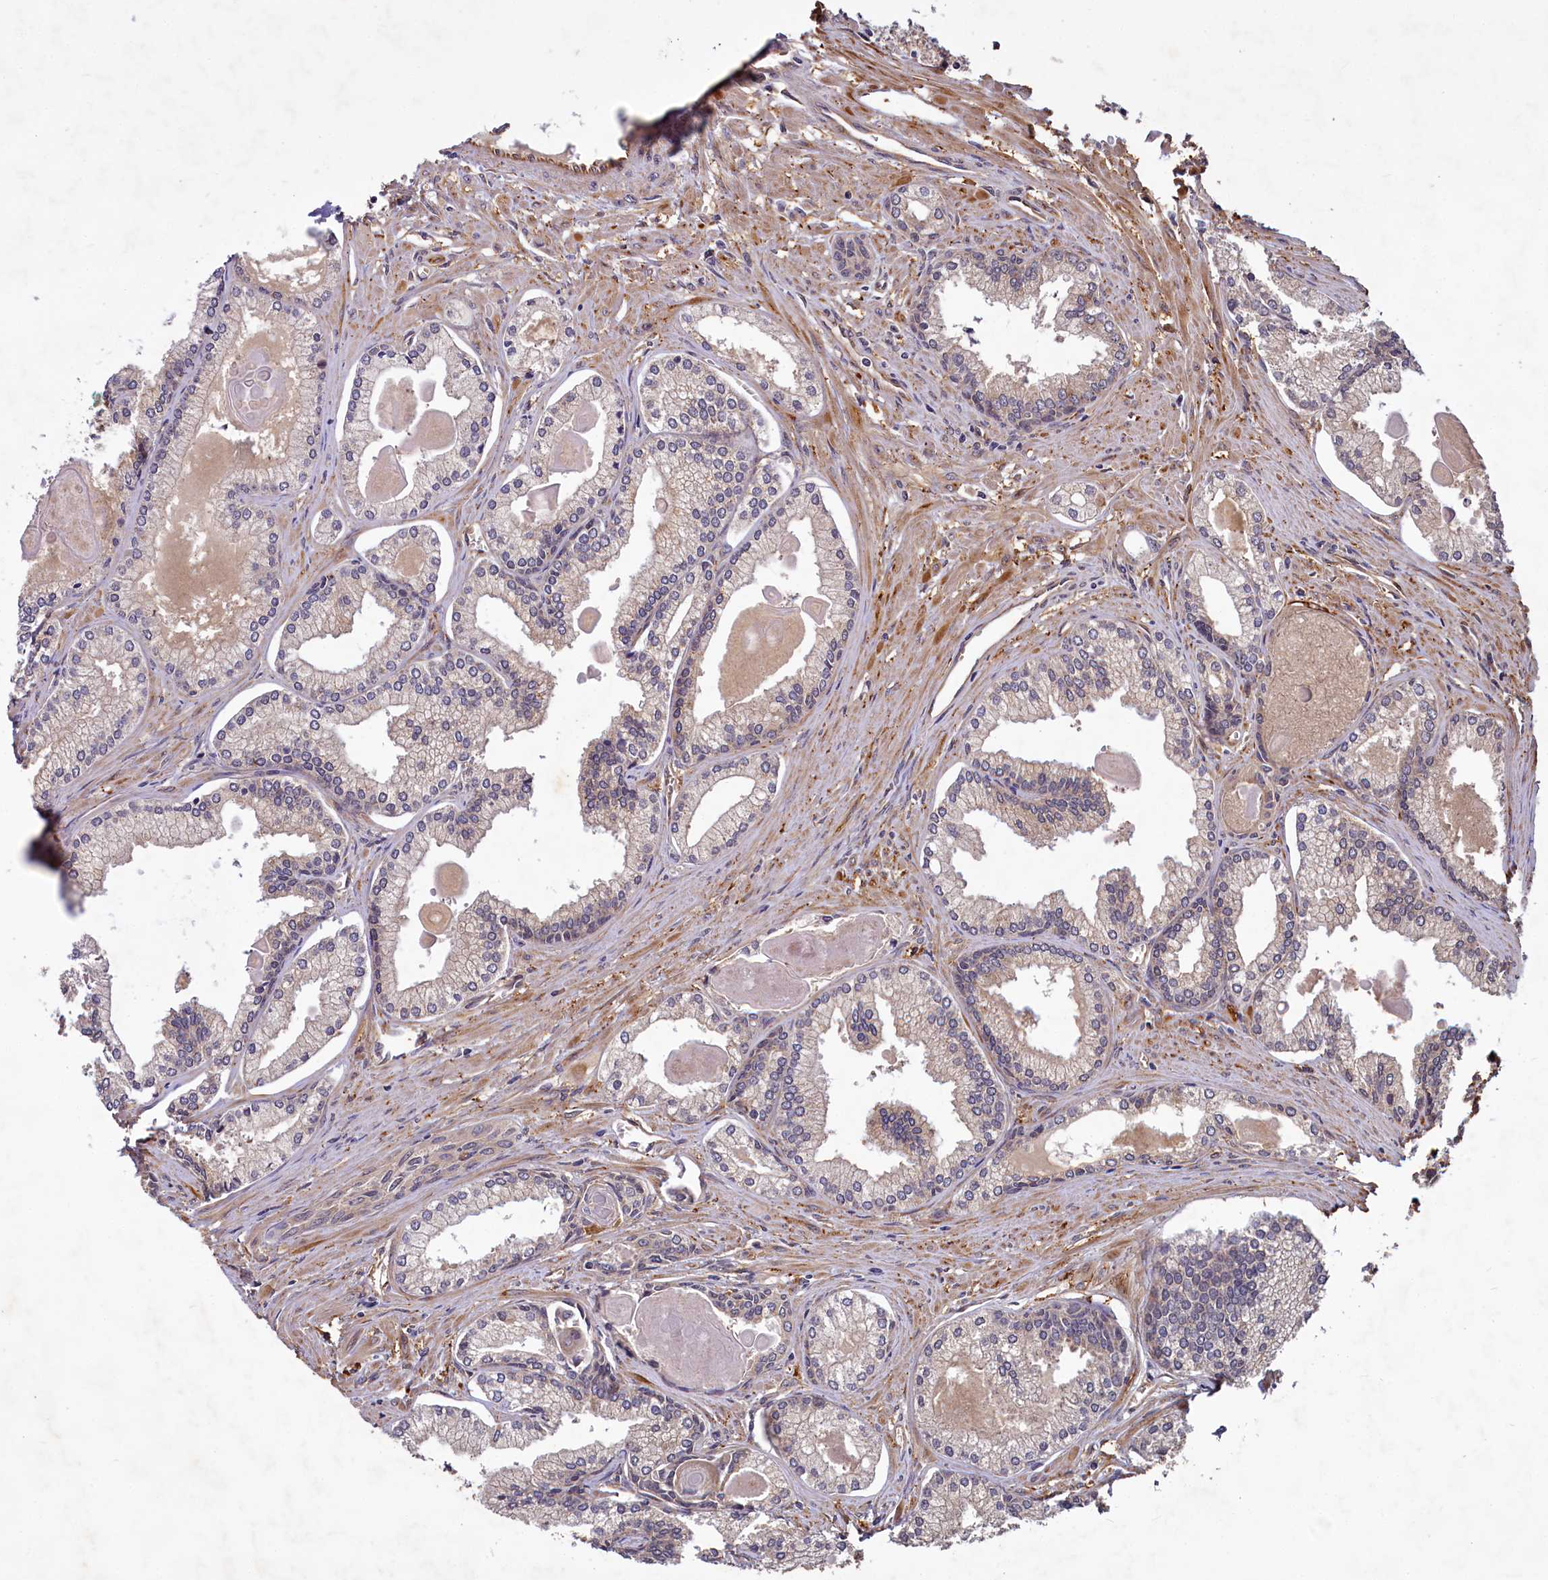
{"staining": {"intensity": "negative", "quantity": "none", "location": "none"}, "tissue": "prostate cancer", "cell_type": "Tumor cells", "image_type": "cancer", "snomed": [{"axis": "morphology", "description": "Adenocarcinoma, High grade"}, {"axis": "topography", "description": "Prostate"}], "caption": "The image shows no staining of tumor cells in prostate cancer (high-grade adenocarcinoma).", "gene": "PKN2", "patient": {"sex": "male", "age": 68}}